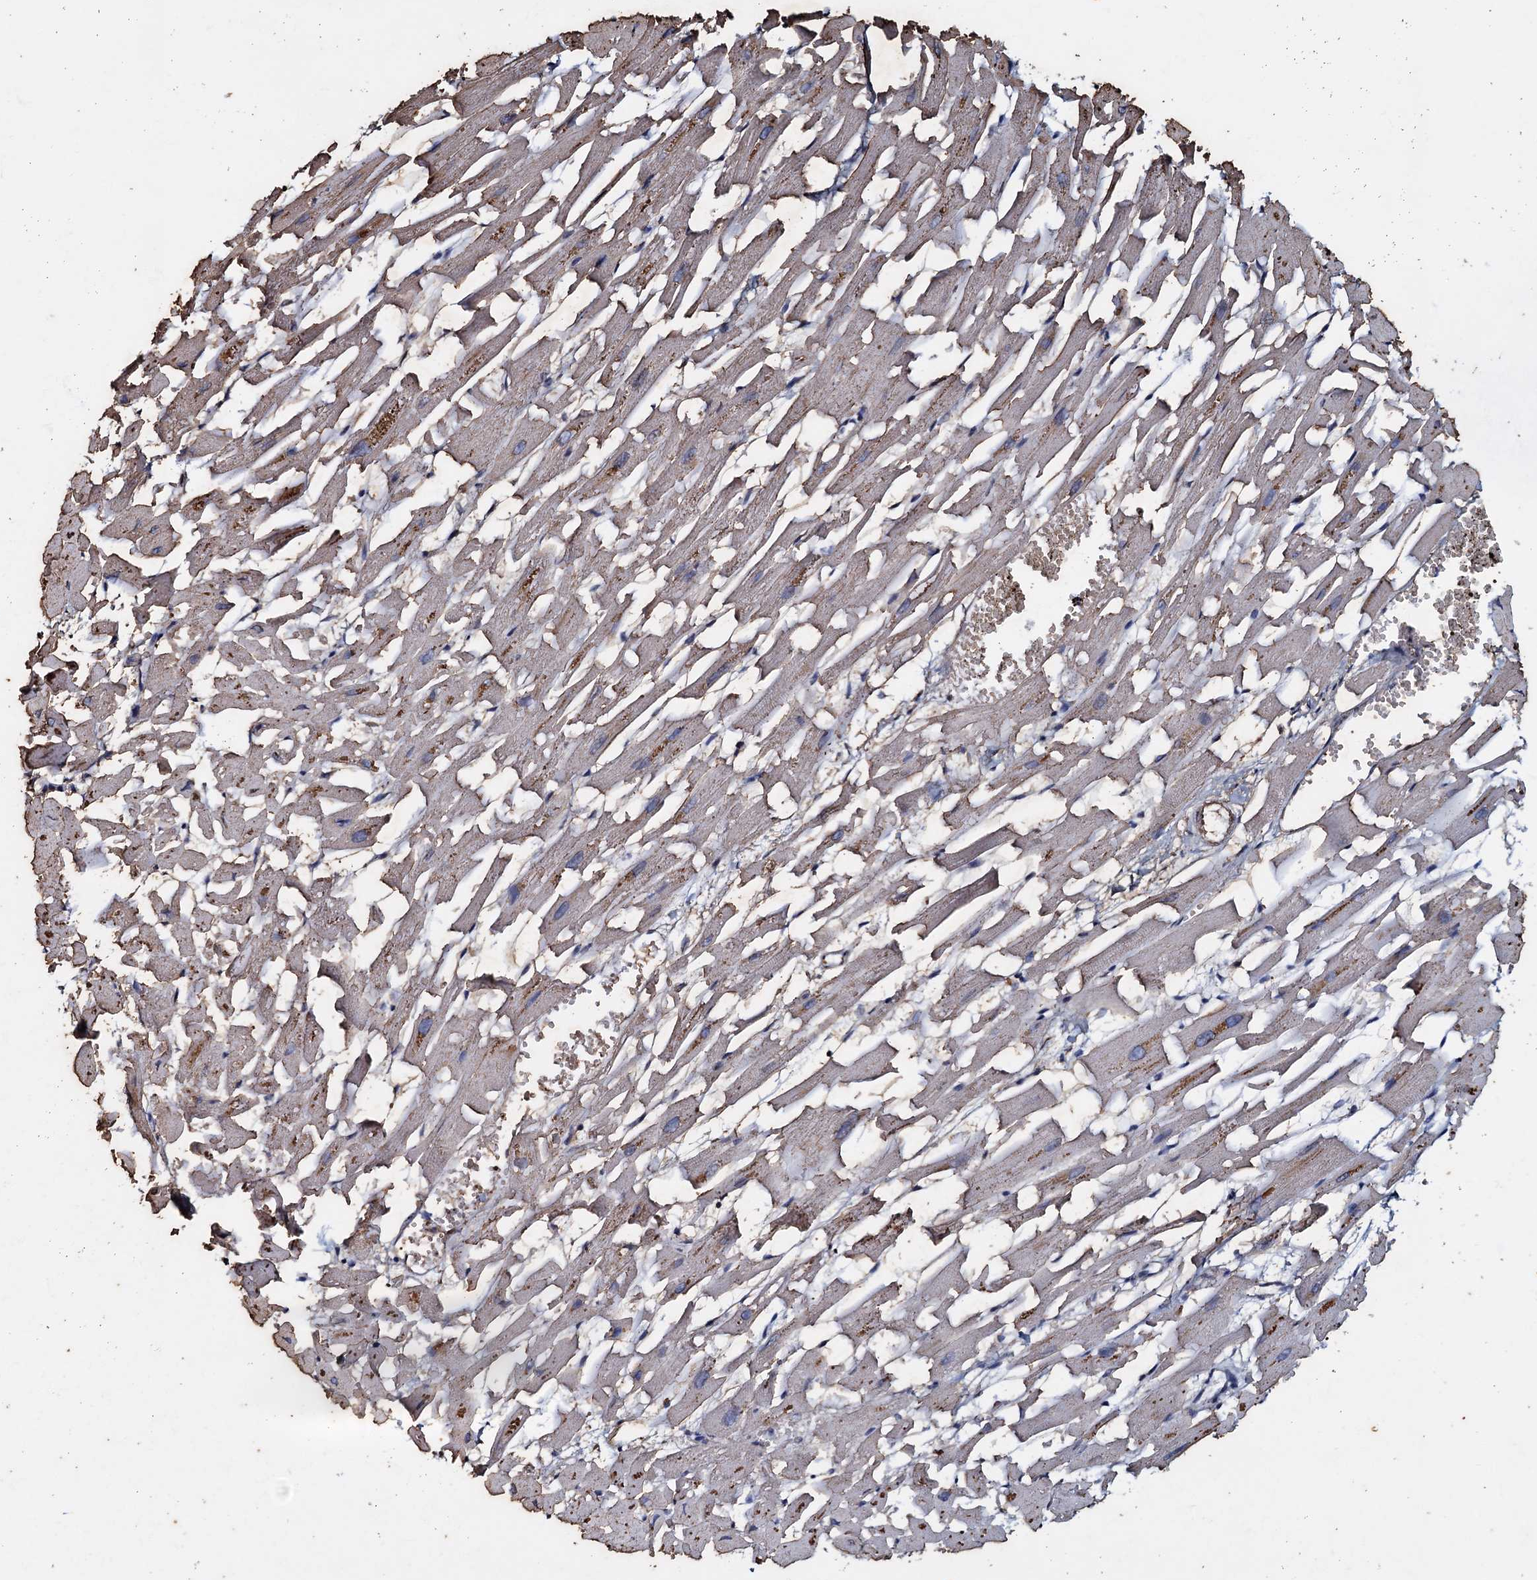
{"staining": {"intensity": "weak", "quantity": "<25%", "location": "cytoplasmic/membranous"}, "tissue": "heart muscle", "cell_type": "Cardiomyocytes", "image_type": "normal", "snomed": [{"axis": "morphology", "description": "Normal tissue, NOS"}, {"axis": "topography", "description": "Heart"}], "caption": "A high-resolution micrograph shows immunohistochemistry staining of benign heart muscle, which reveals no significant expression in cardiomyocytes. (Brightfield microscopy of DAB immunohistochemistry (IHC) at high magnification).", "gene": "MANSC4", "patient": {"sex": "female", "age": 64}}